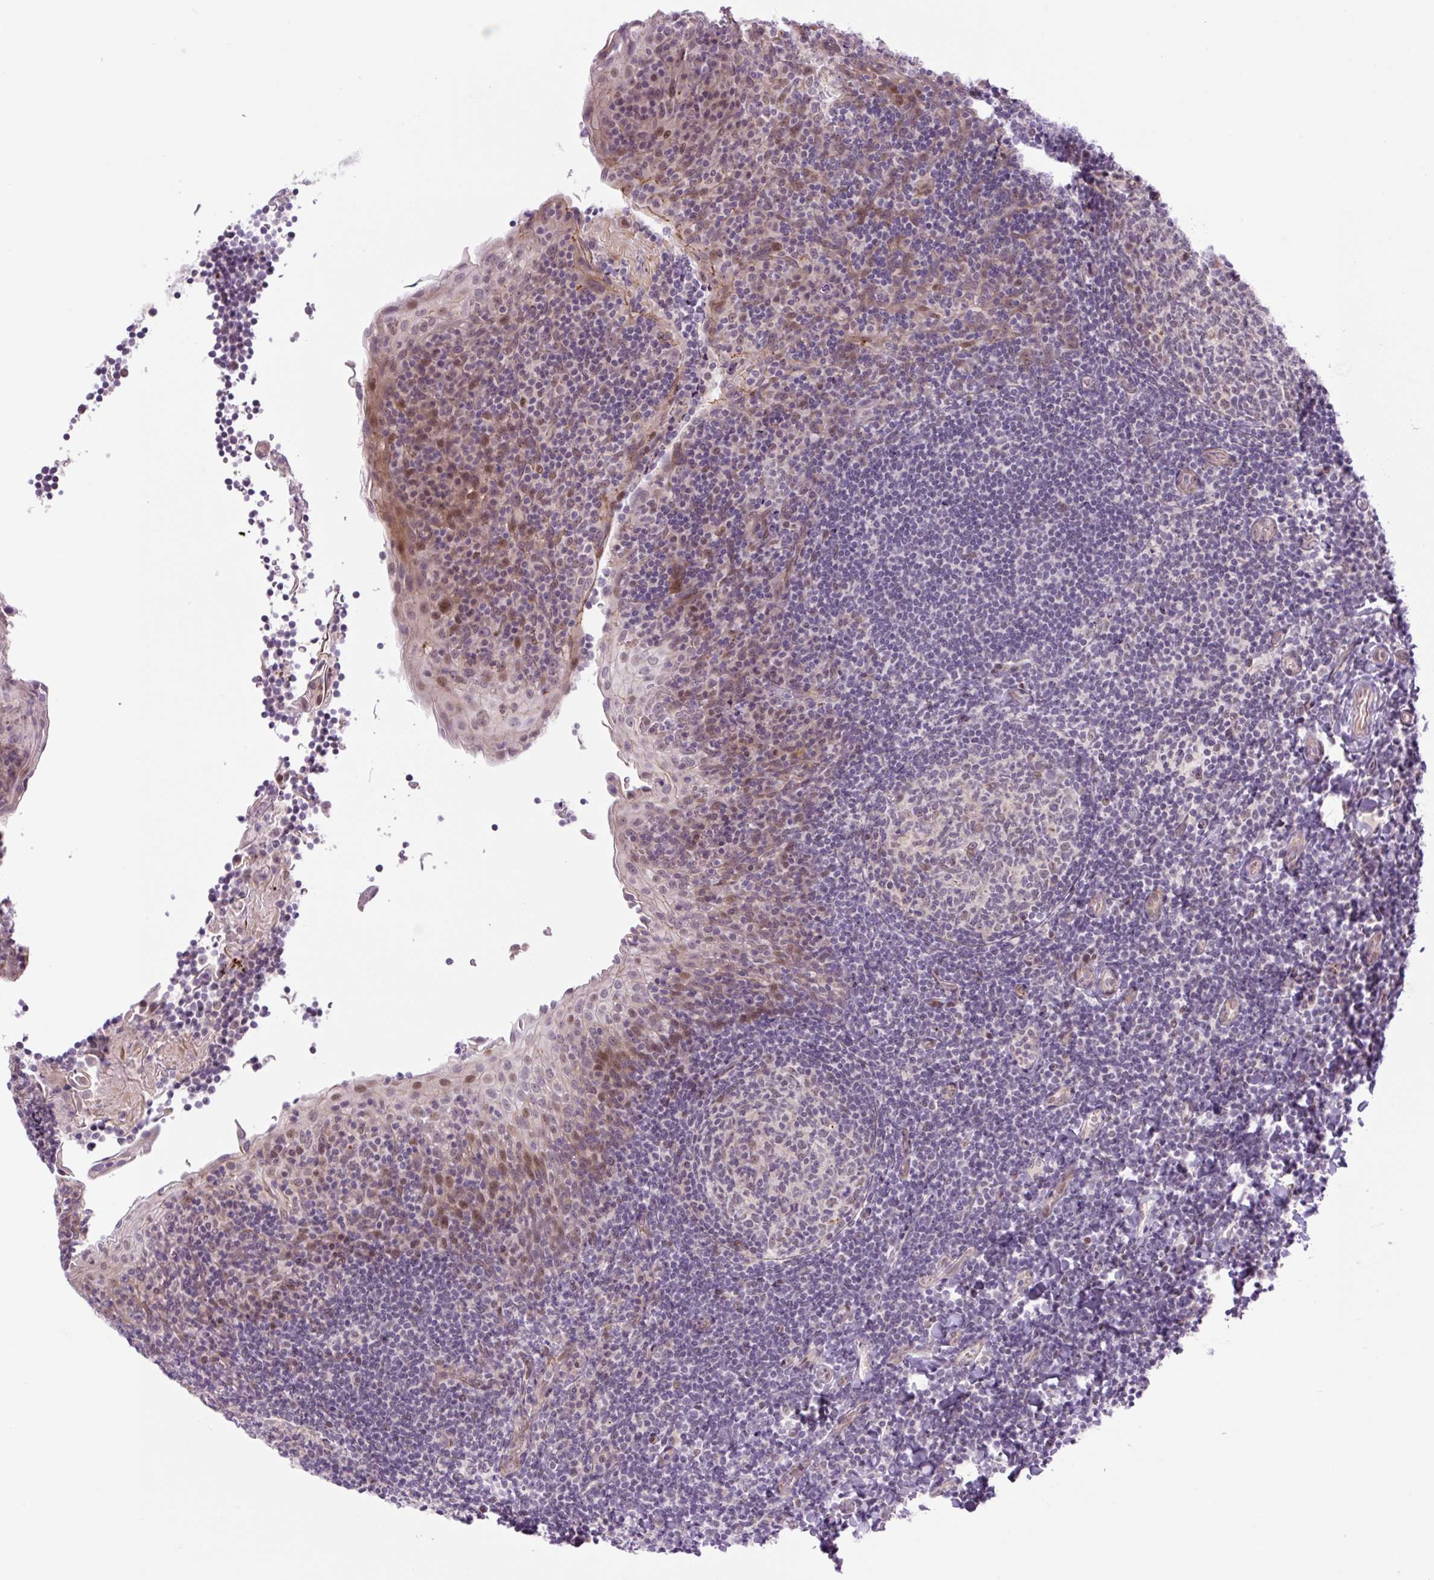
{"staining": {"intensity": "weak", "quantity": "25%-75%", "location": "nuclear"}, "tissue": "tonsil", "cell_type": "Germinal center cells", "image_type": "normal", "snomed": [{"axis": "morphology", "description": "Normal tissue, NOS"}, {"axis": "topography", "description": "Tonsil"}], "caption": "An image of human tonsil stained for a protein displays weak nuclear brown staining in germinal center cells.", "gene": "ICE1", "patient": {"sex": "male", "age": 17}}